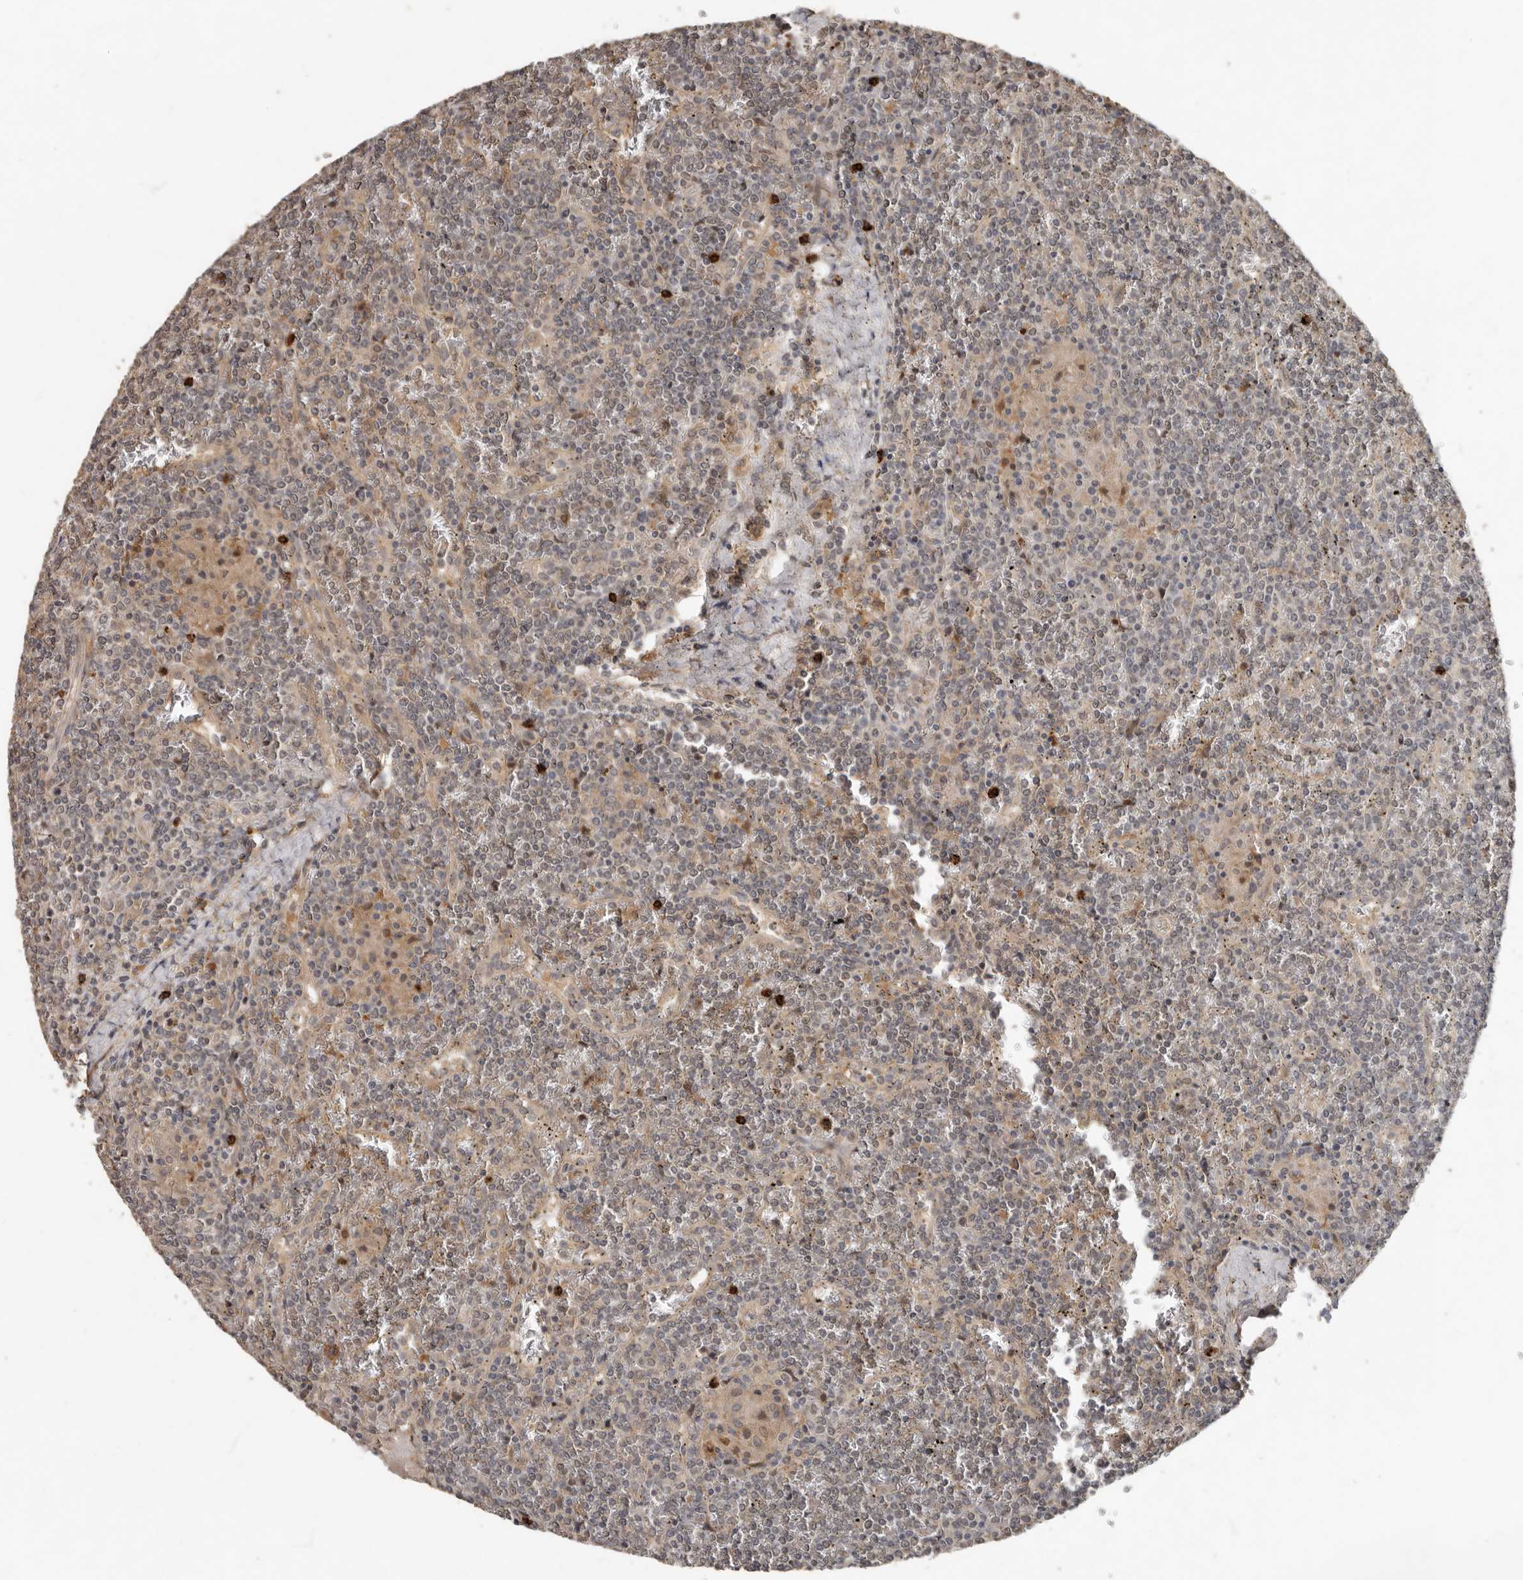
{"staining": {"intensity": "weak", "quantity": "<25%", "location": "cytoplasmic/membranous,nuclear"}, "tissue": "lymphoma", "cell_type": "Tumor cells", "image_type": "cancer", "snomed": [{"axis": "morphology", "description": "Malignant lymphoma, non-Hodgkin's type, Low grade"}, {"axis": "topography", "description": "Spleen"}], "caption": "Lymphoma stained for a protein using immunohistochemistry reveals no expression tumor cells.", "gene": "KIF26B", "patient": {"sex": "female", "age": 19}}